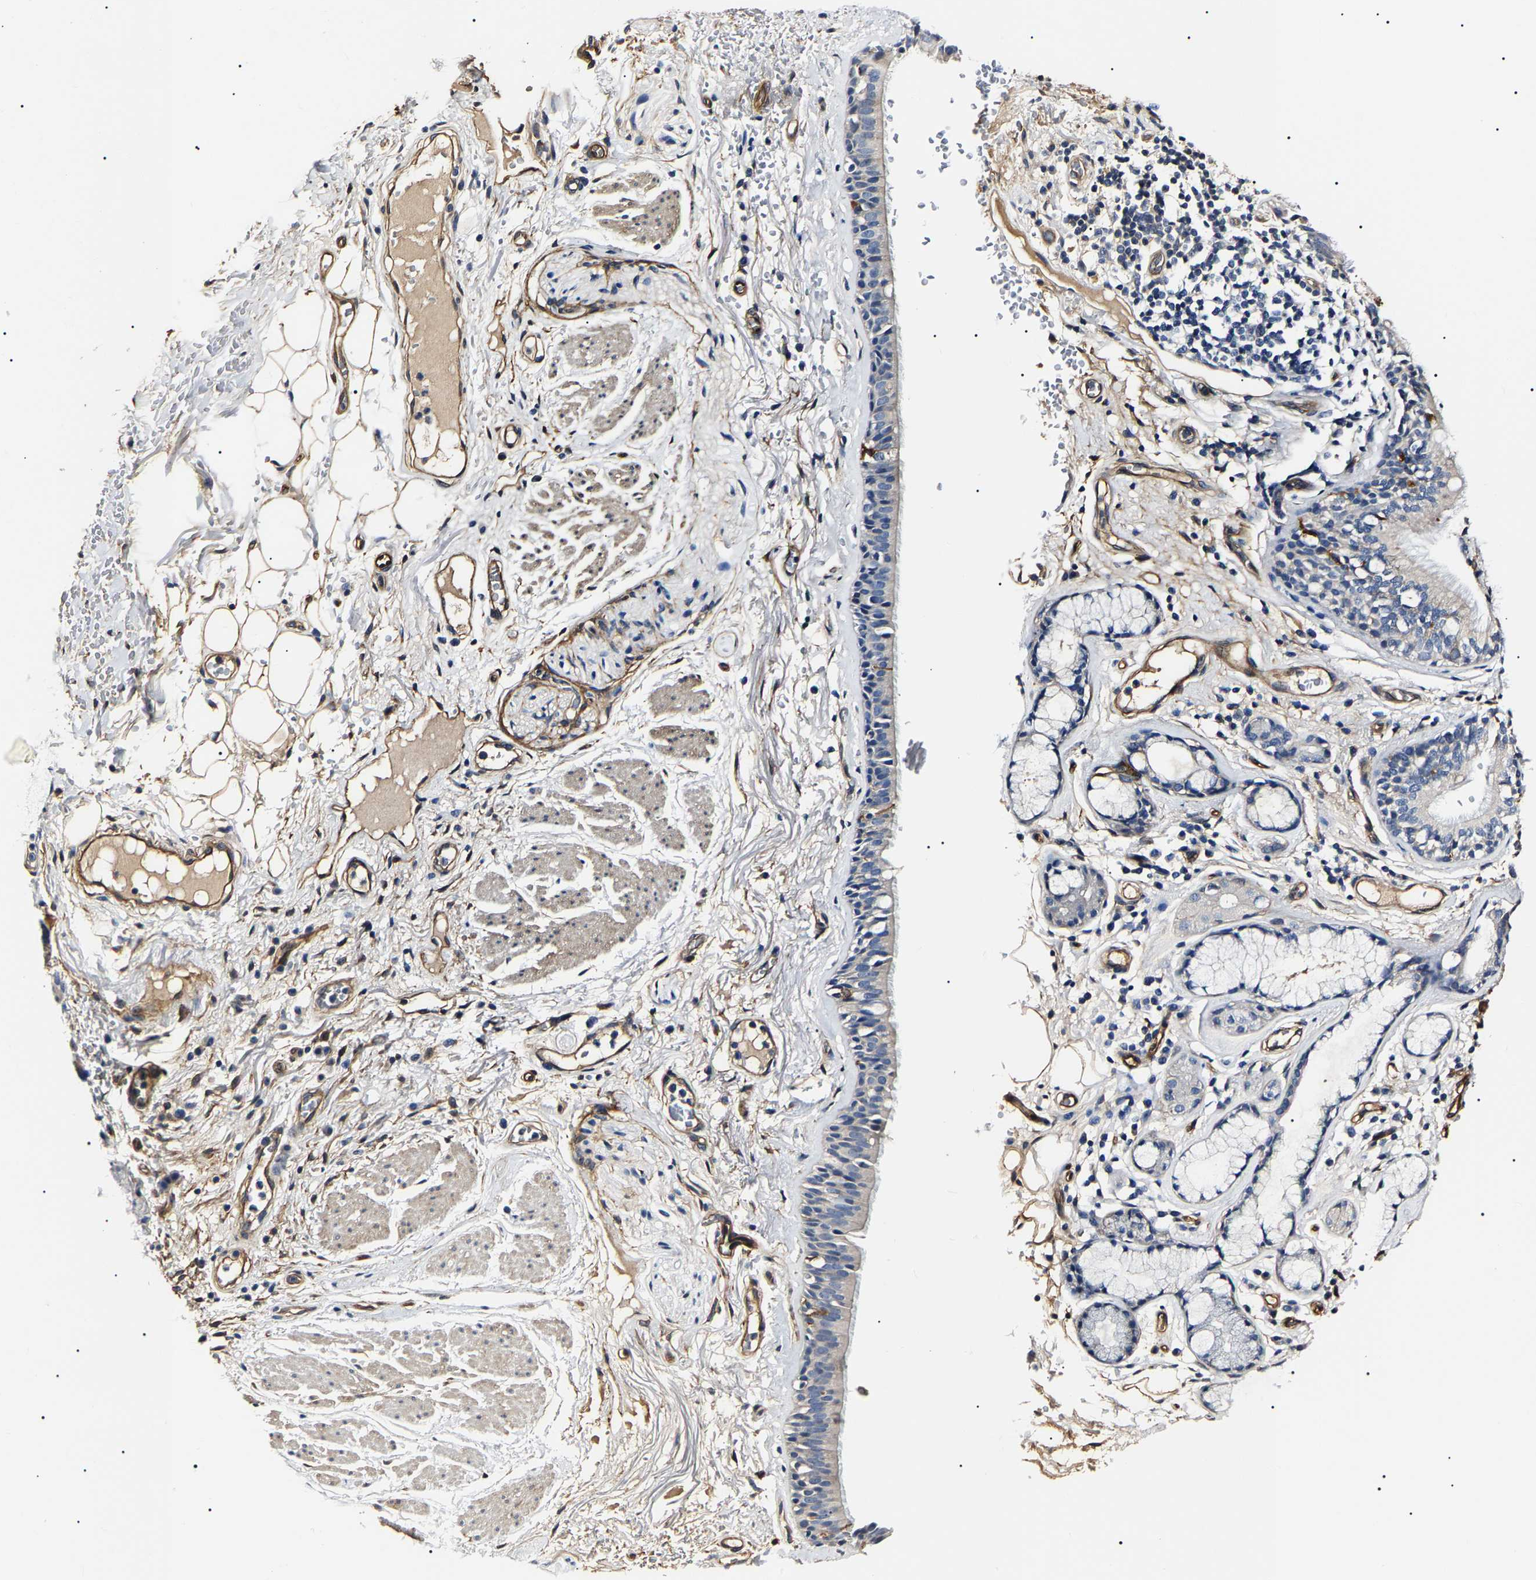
{"staining": {"intensity": "negative", "quantity": "none", "location": "none"}, "tissue": "bronchus", "cell_type": "Respiratory epithelial cells", "image_type": "normal", "snomed": [{"axis": "morphology", "description": "Normal tissue, NOS"}, {"axis": "topography", "description": "Cartilage tissue"}], "caption": "Immunohistochemistry (IHC) micrograph of normal bronchus: bronchus stained with DAB displays no significant protein positivity in respiratory epithelial cells.", "gene": "KLHL42", "patient": {"sex": "female", "age": 63}}